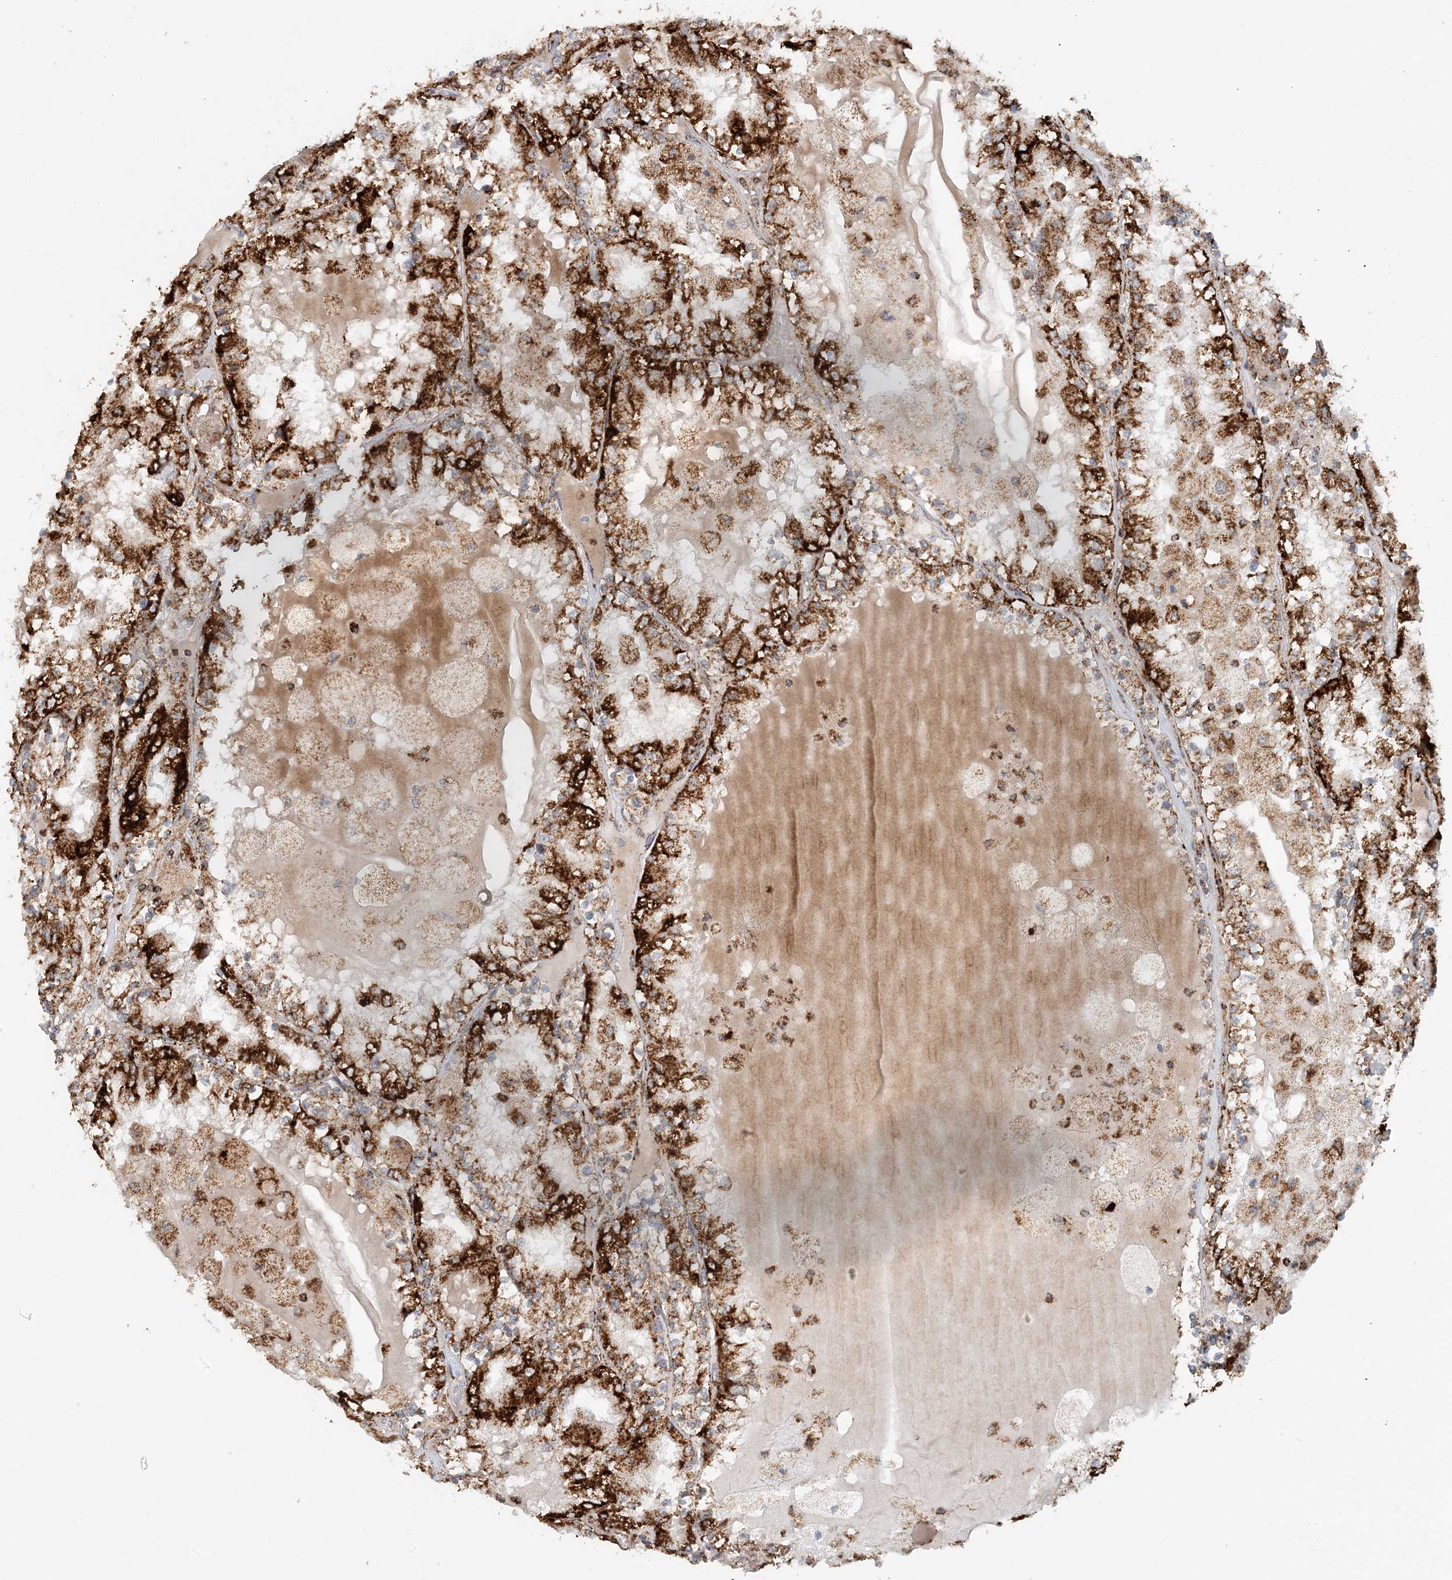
{"staining": {"intensity": "strong", "quantity": ">75%", "location": "cytoplasmic/membranous"}, "tissue": "renal cancer", "cell_type": "Tumor cells", "image_type": "cancer", "snomed": [{"axis": "morphology", "description": "Adenocarcinoma, NOS"}, {"axis": "topography", "description": "Kidney"}], "caption": "Immunohistochemical staining of human renal cancer (adenocarcinoma) shows high levels of strong cytoplasmic/membranous positivity in approximately >75% of tumor cells.", "gene": "MAN1A1", "patient": {"sex": "female", "age": 56}}